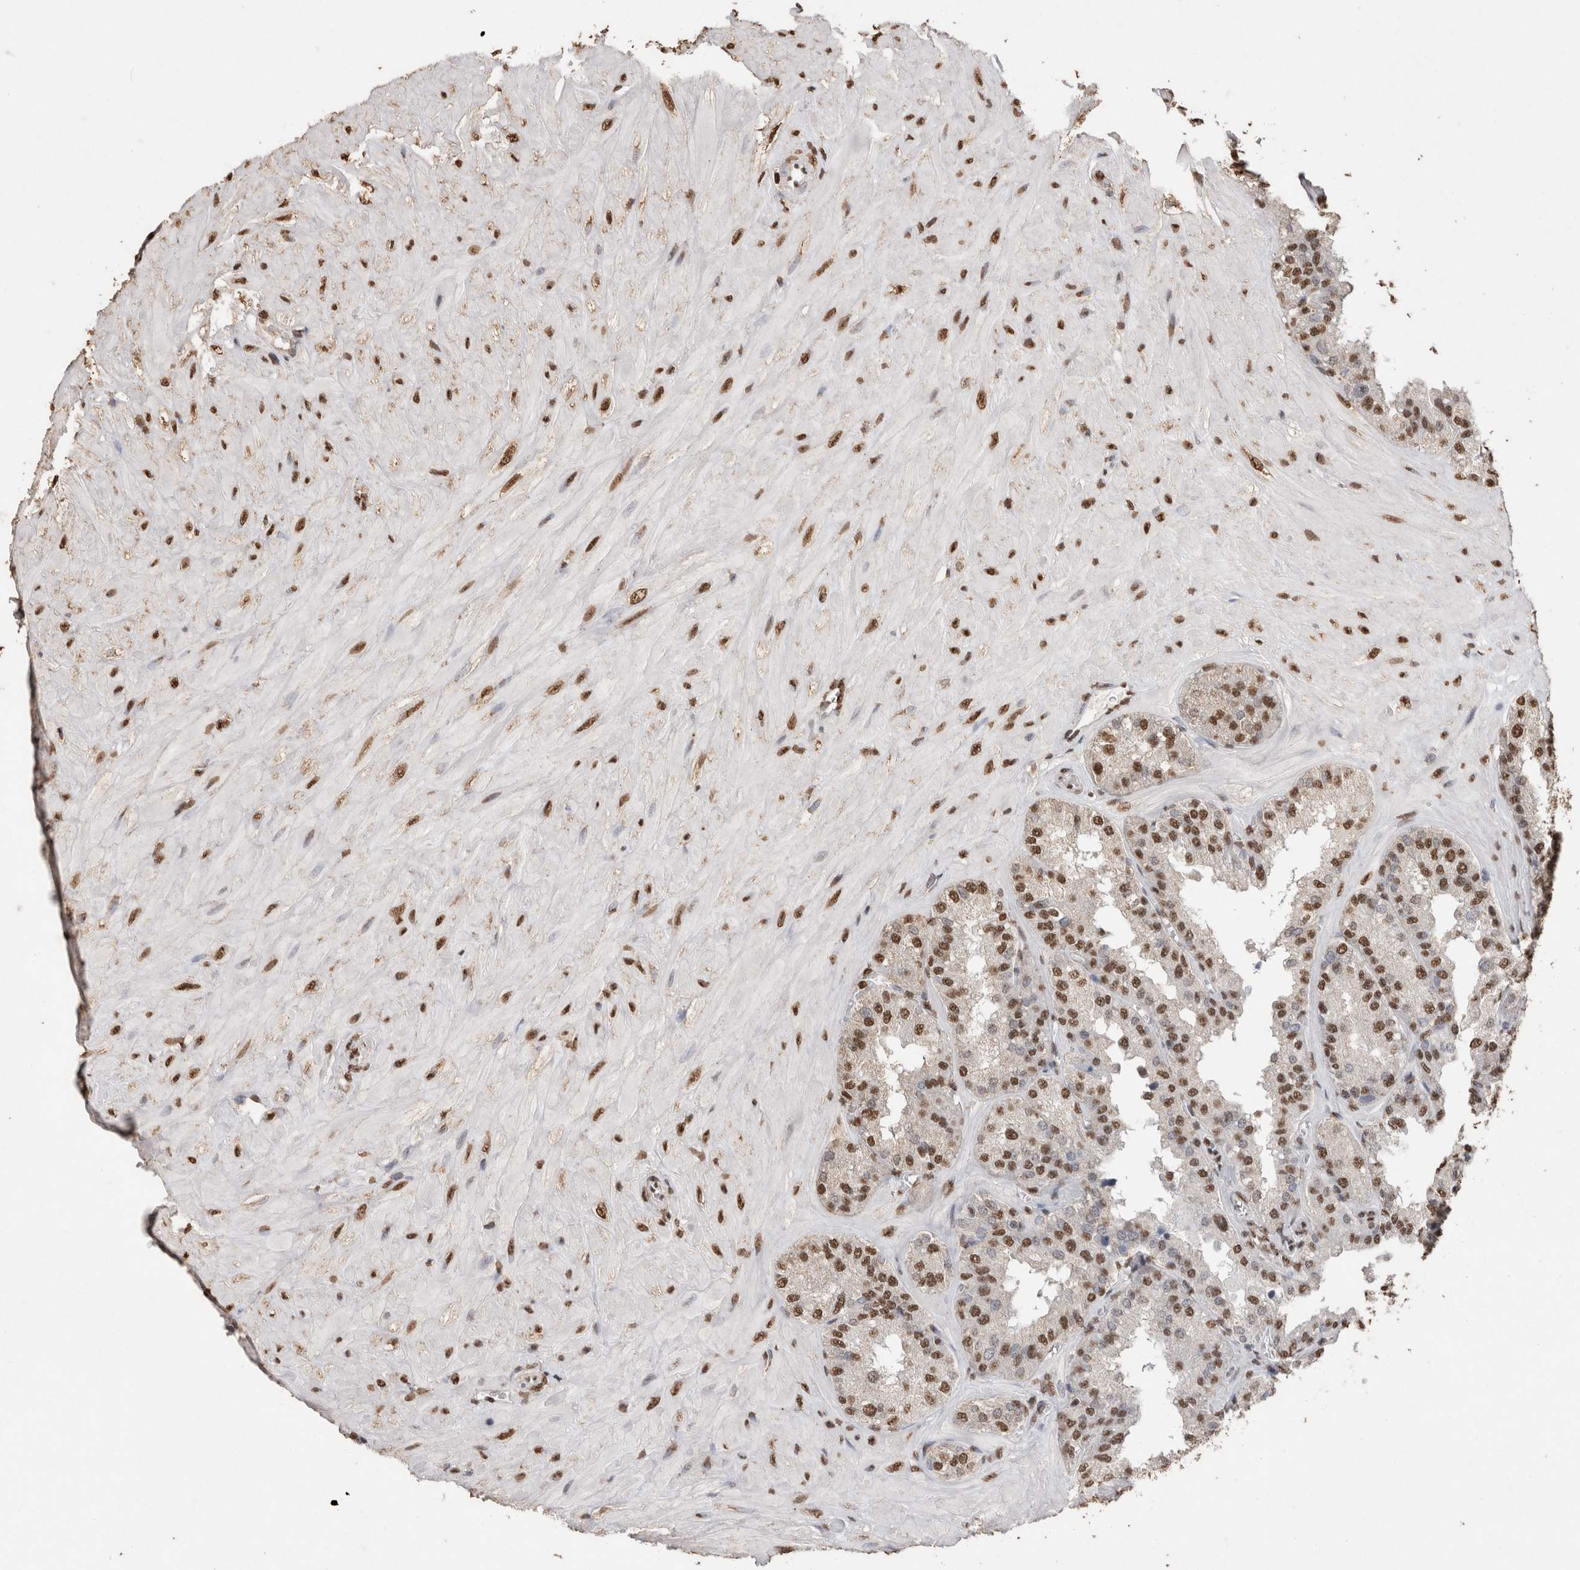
{"staining": {"intensity": "moderate", "quantity": ">75%", "location": "nuclear"}, "tissue": "seminal vesicle", "cell_type": "Glandular cells", "image_type": "normal", "snomed": [{"axis": "morphology", "description": "Normal tissue, NOS"}, {"axis": "topography", "description": "Prostate"}, {"axis": "topography", "description": "Seminal veicle"}], "caption": "Glandular cells show medium levels of moderate nuclear expression in about >75% of cells in unremarkable seminal vesicle.", "gene": "NTHL1", "patient": {"sex": "male", "age": 51}}